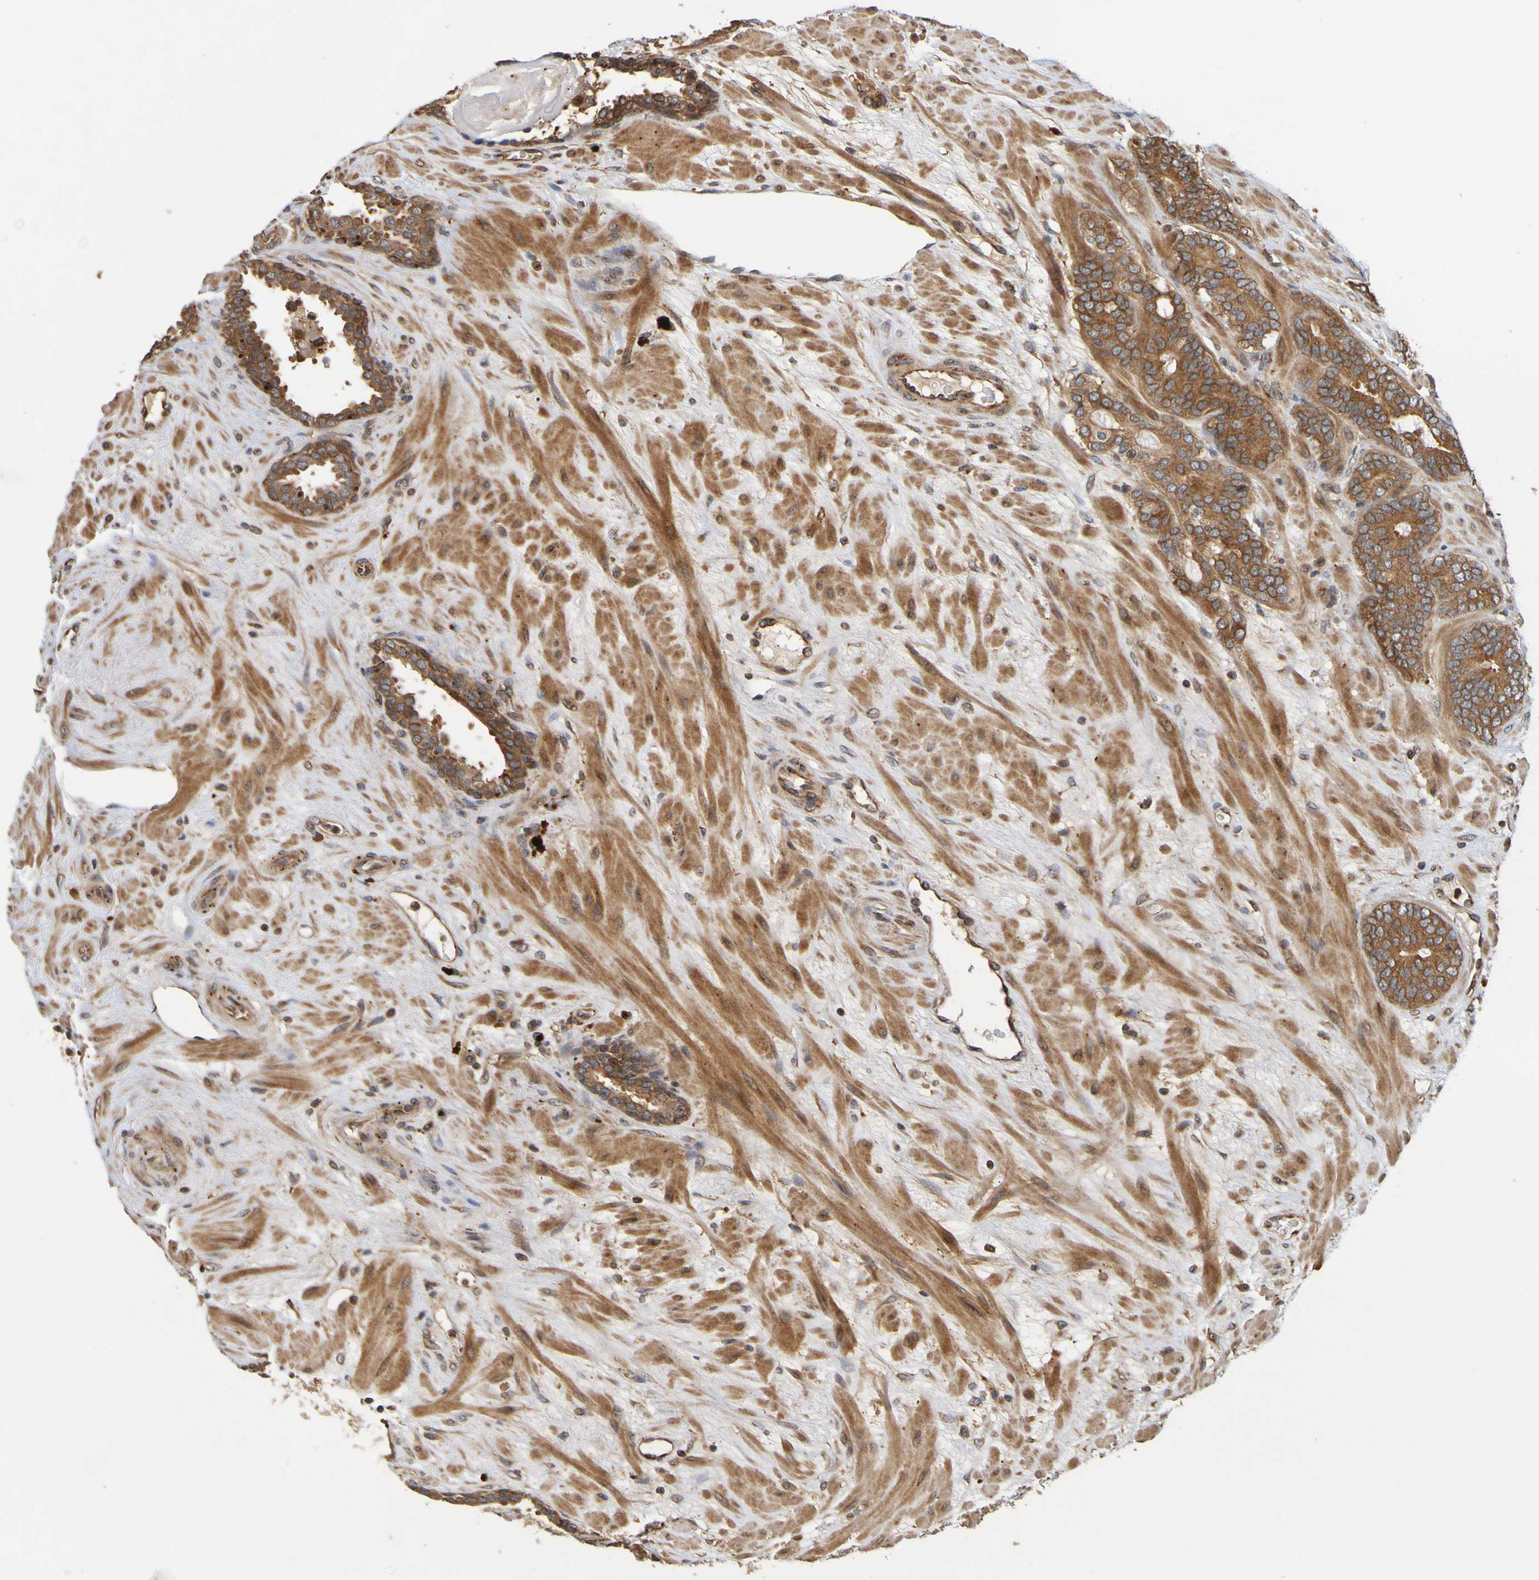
{"staining": {"intensity": "strong", "quantity": ">75%", "location": "cytoplasmic/membranous"}, "tissue": "prostate cancer", "cell_type": "Tumor cells", "image_type": "cancer", "snomed": [{"axis": "morphology", "description": "Adenocarcinoma, Low grade"}, {"axis": "topography", "description": "Prostate"}], "caption": "The photomicrograph exhibits a brown stain indicating the presence of a protein in the cytoplasmic/membranous of tumor cells in prostate cancer (adenocarcinoma (low-grade)).", "gene": "OCRL", "patient": {"sex": "male", "age": 63}}